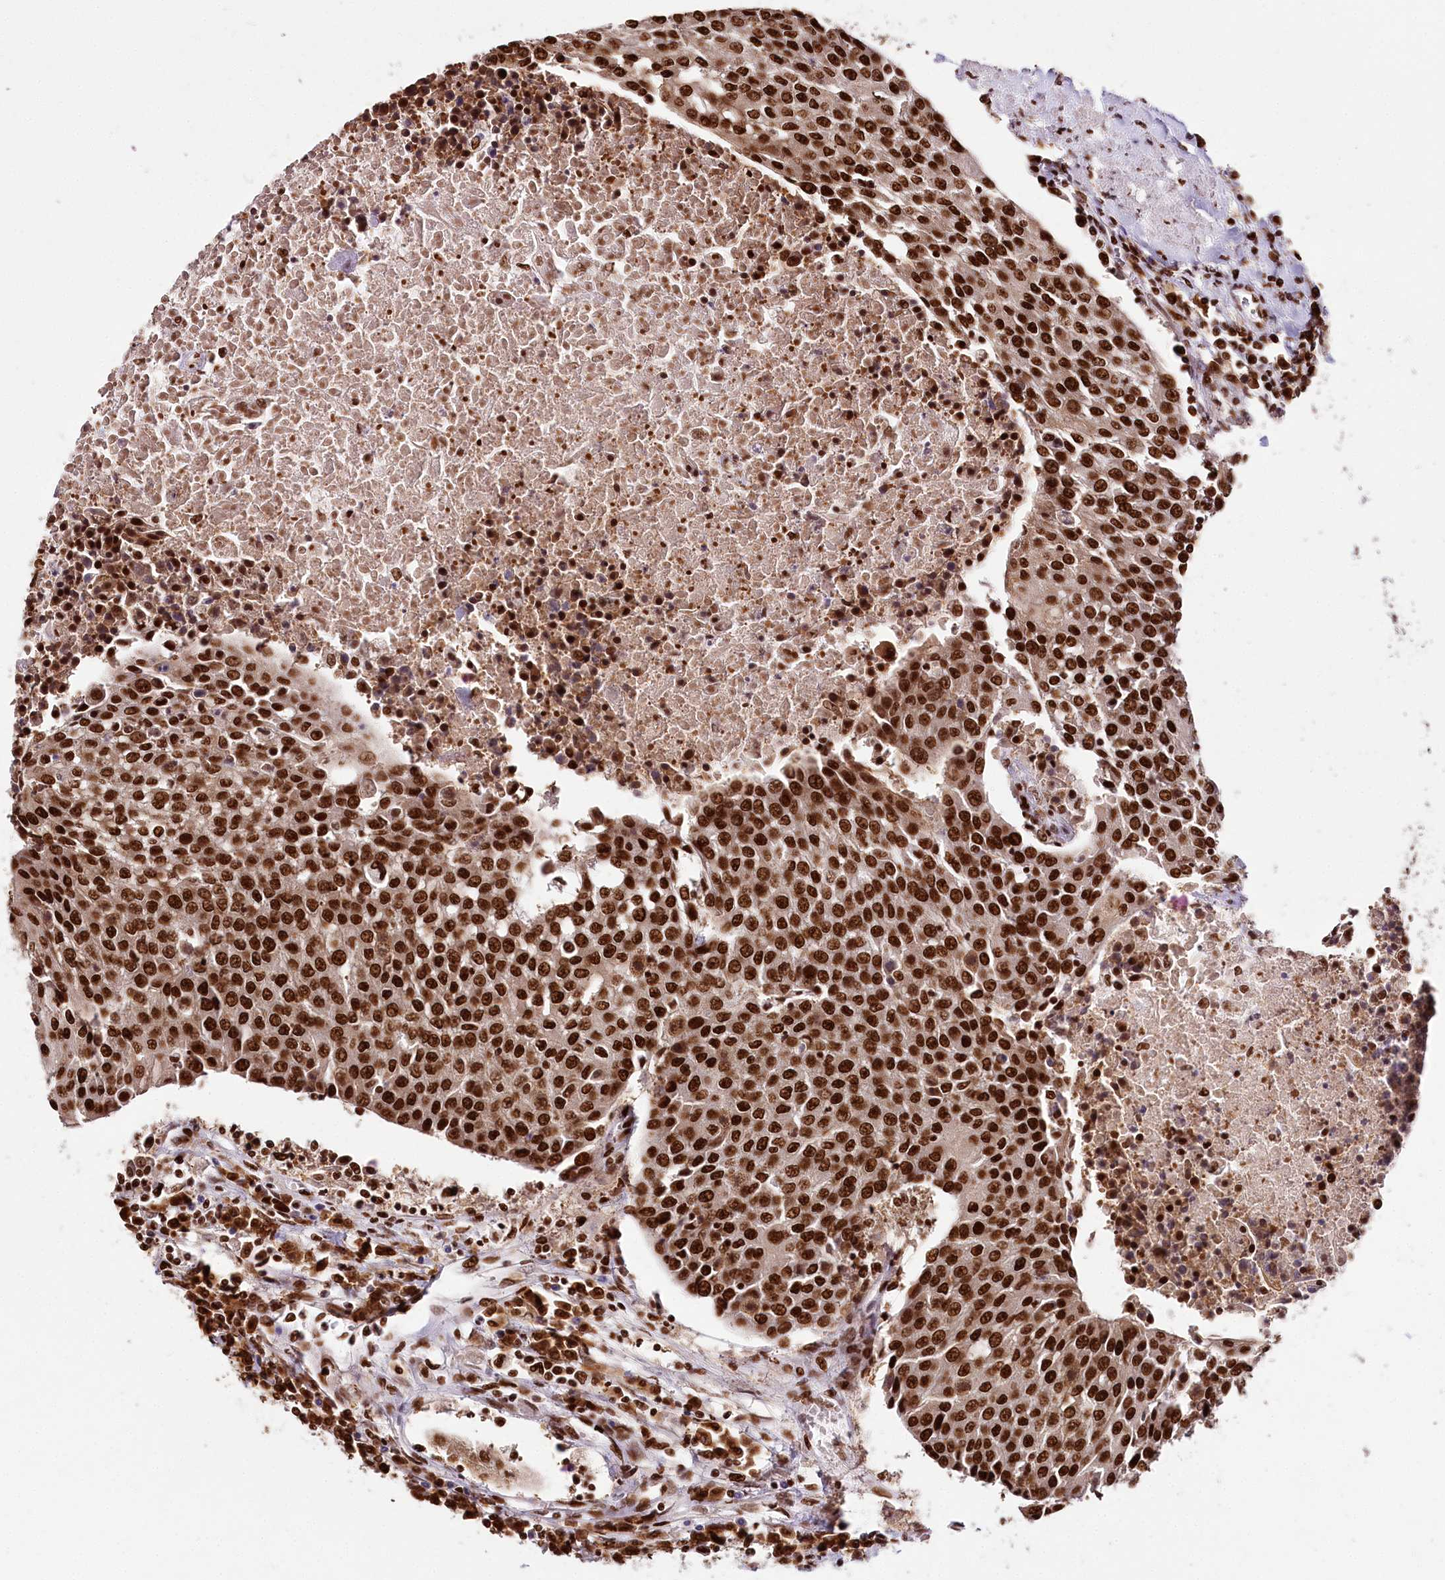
{"staining": {"intensity": "strong", "quantity": ">75%", "location": "cytoplasmic/membranous,nuclear"}, "tissue": "urothelial cancer", "cell_type": "Tumor cells", "image_type": "cancer", "snomed": [{"axis": "morphology", "description": "Urothelial carcinoma, High grade"}, {"axis": "topography", "description": "Urinary bladder"}], "caption": "Protein expression analysis of human urothelial carcinoma (high-grade) reveals strong cytoplasmic/membranous and nuclear positivity in approximately >75% of tumor cells. (Brightfield microscopy of DAB IHC at high magnification).", "gene": "SMARCE1", "patient": {"sex": "female", "age": 85}}